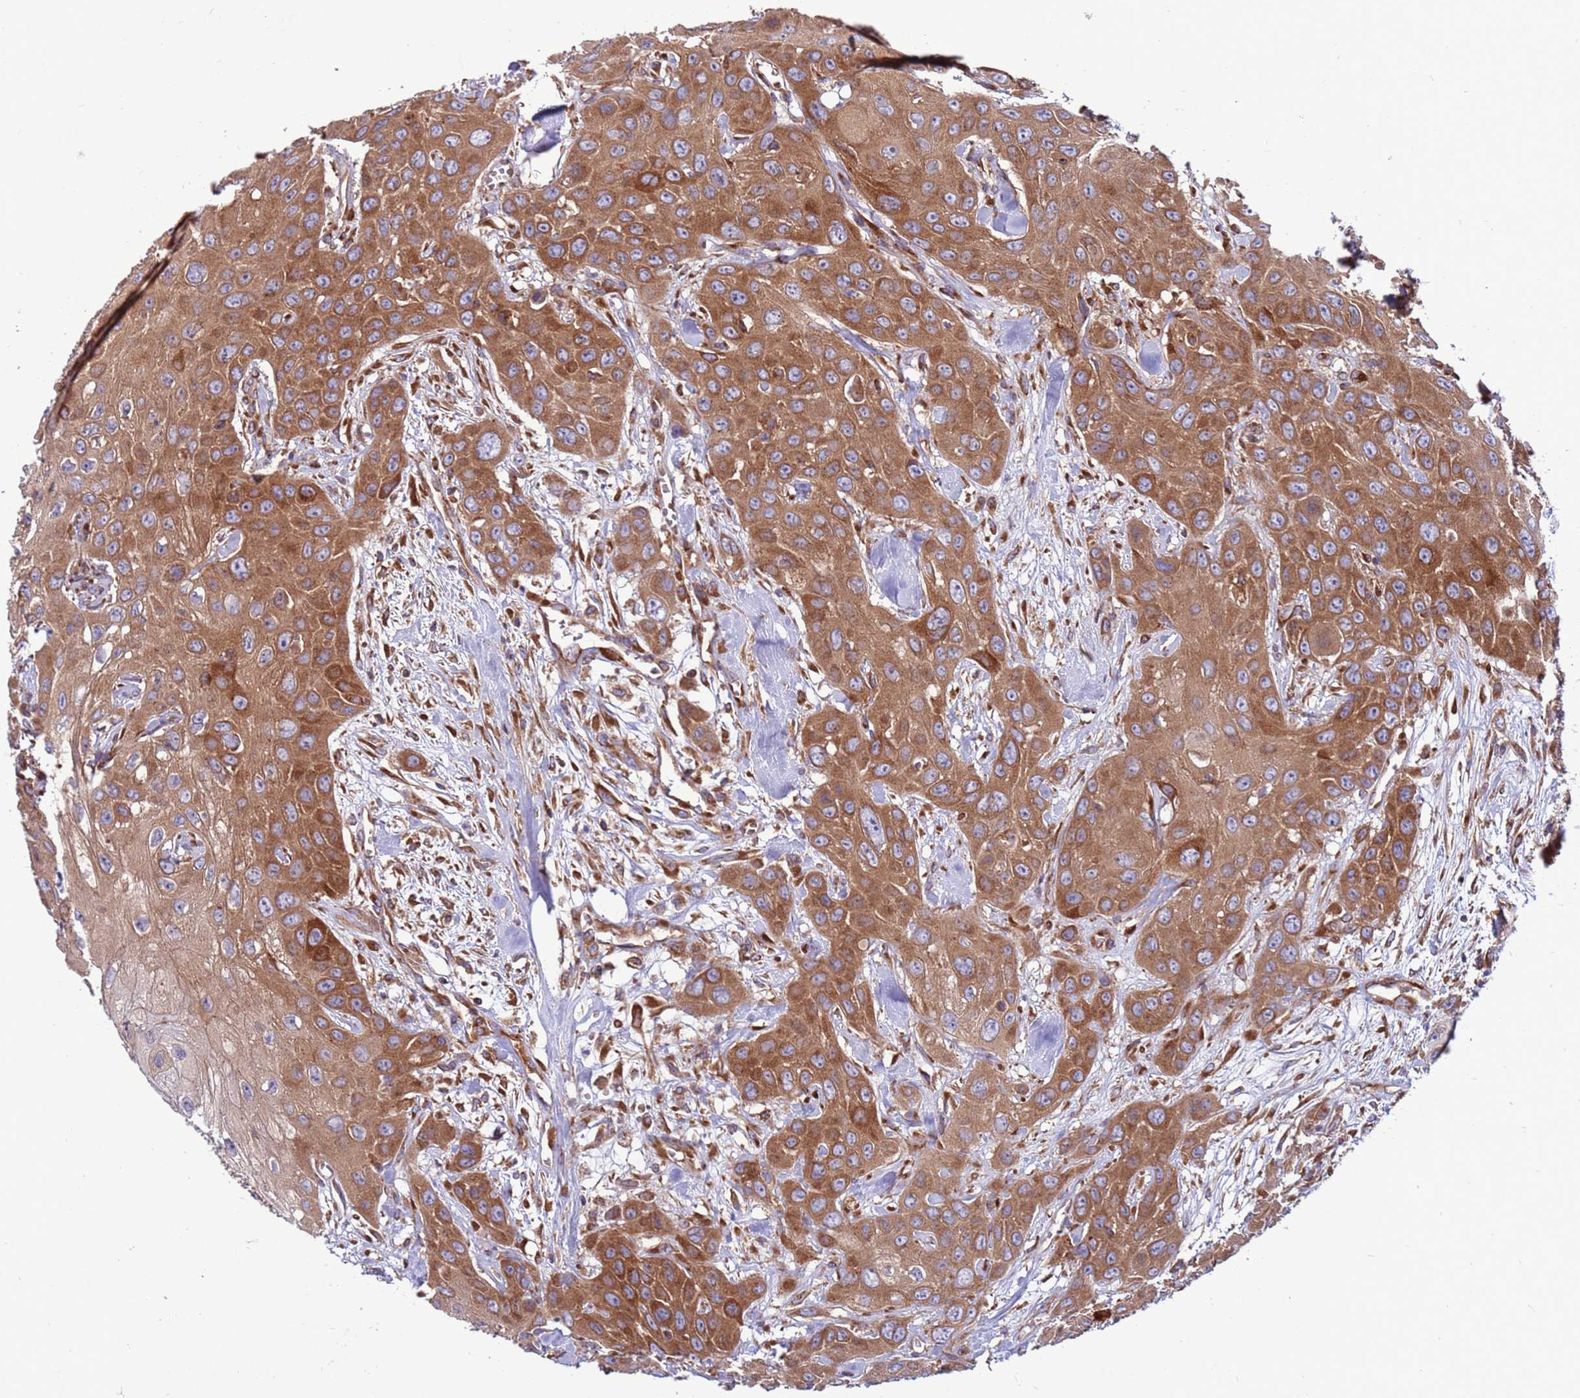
{"staining": {"intensity": "moderate", "quantity": ">75%", "location": "cytoplasmic/membranous"}, "tissue": "head and neck cancer", "cell_type": "Tumor cells", "image_type": "cancer", "snomed": [{"axis": "morphology", "description": "Squamous cell carcinoma, NOS"}, {"axis": "topography", "description": "Head-Neck"}], "caption": "Immunohistochemistry (DAB (3,3'-diaminobenzidine)) staining of head and neck squamous cell carcinoma reveals moderate cytoplasmic/membranous protein positivity in approximately >75% of tumor cells. The protein is stained brown, and the nuclei are stained in blue (DAB IHC with brightfield microscopy, high magnification).", "gene": "ZC3HAV1", "patient": {"sex": "male", "age": 81}}